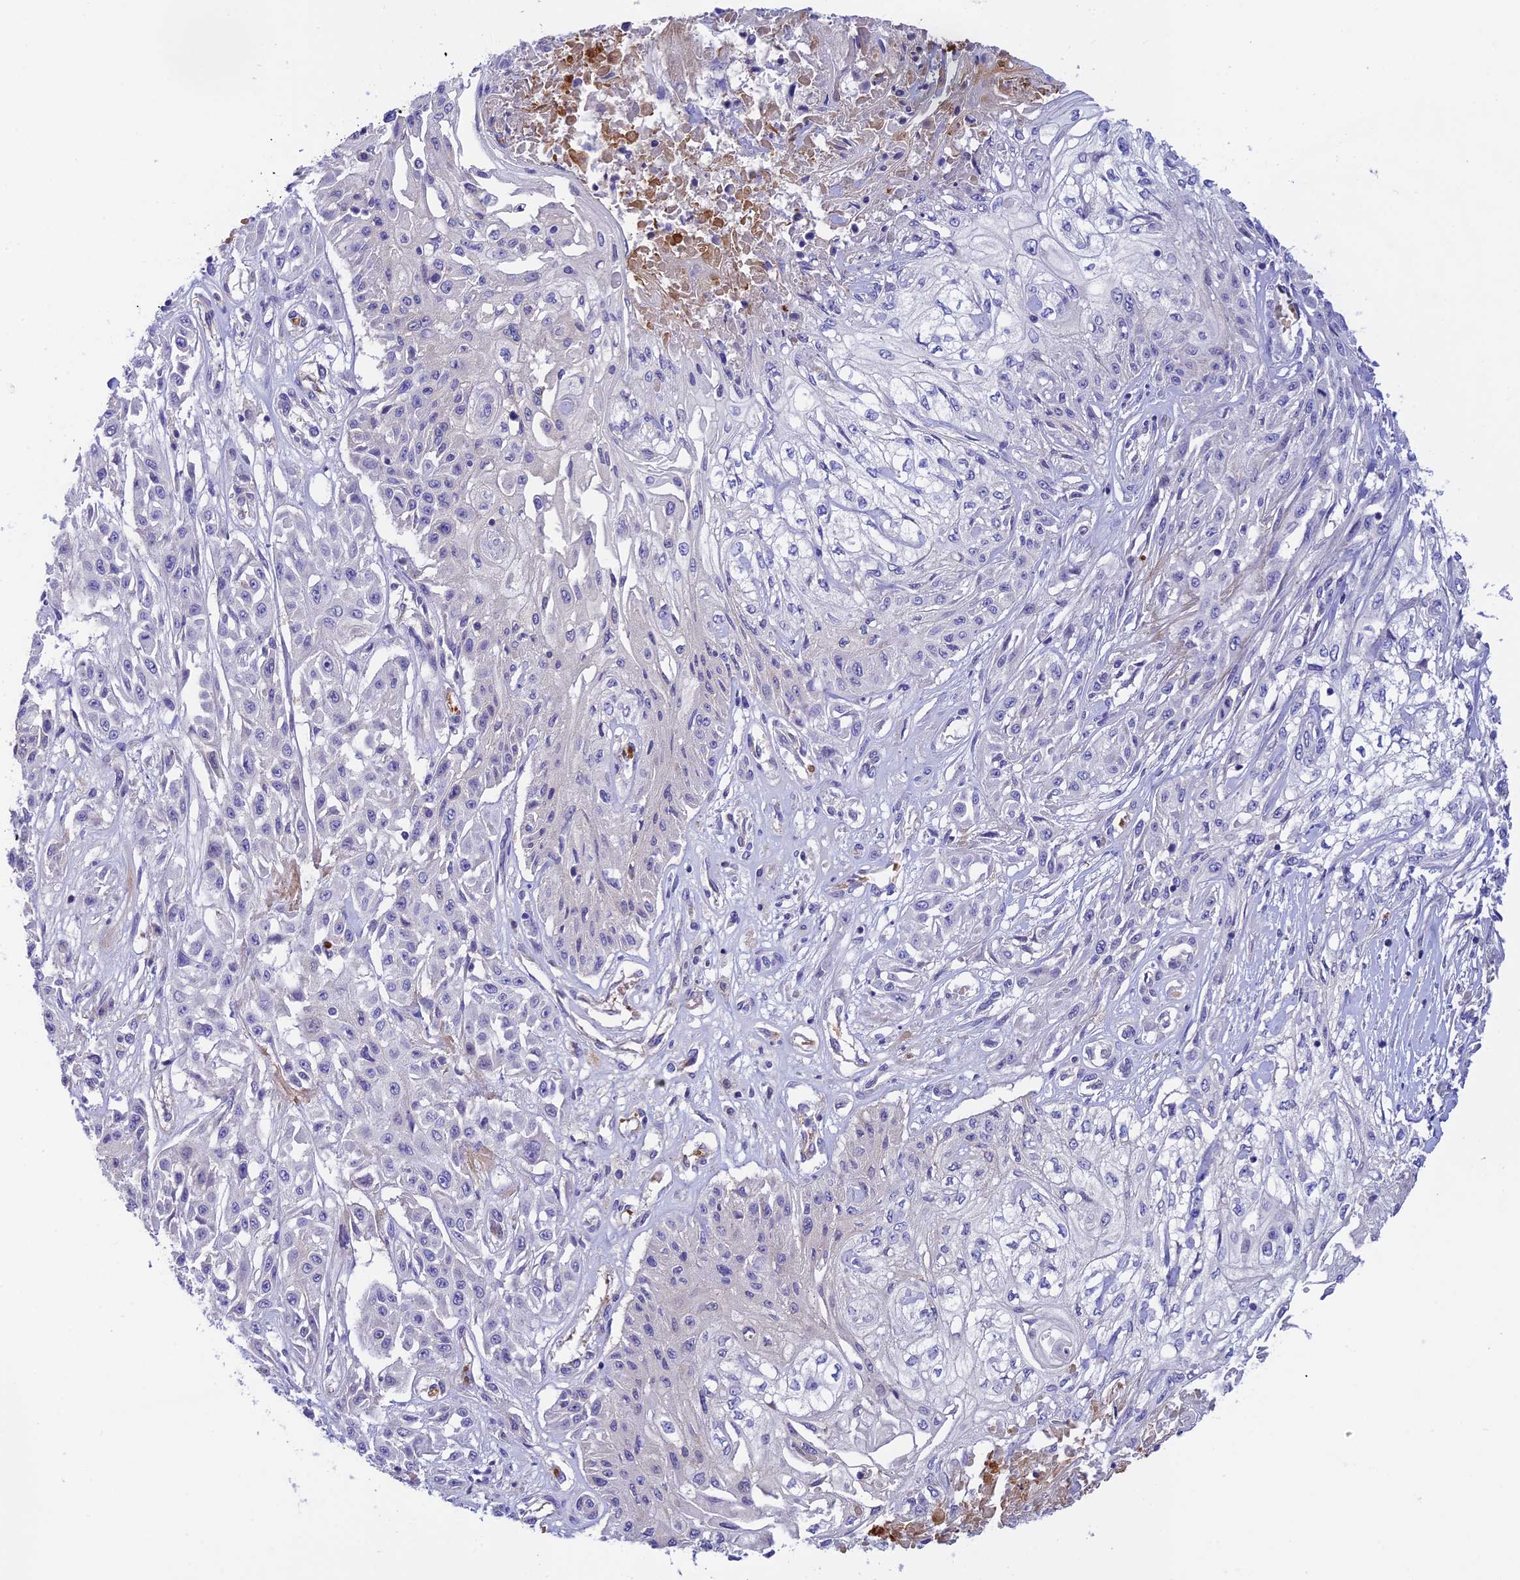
{"staining": {"intensity": "negative", "quantity": "none", "location": "none"}, "tissue": "skin cancer", "cell_type": "Tumor cells", "image_type": "cancer", "snomed": [{"axis": "morphology", "description": "Squamous cell carcinoma, NOS"}, {"axis": "morphology", "description": "Squamous cell carcinoma, metastatic, NOS"}, {"axis": "topography", "description": "Skin"}, {"axis": "topography", "description": "Lymph node"}], "caption": "IHC micrograph of neoplastic tissue: human skin cancer (squamous cell carcinoma) stained with DAB demonstrates no significant protein expression in tumor cells. The staining was performed using DAB (3,3'-diaminobenzidine) to visualize the protein expression in brown, while the nuclei were stained in blue with hematoxylin (Magnification: 20x).", "gene": "HDHD2", "patient": {"sex": "male", "age": 75}}